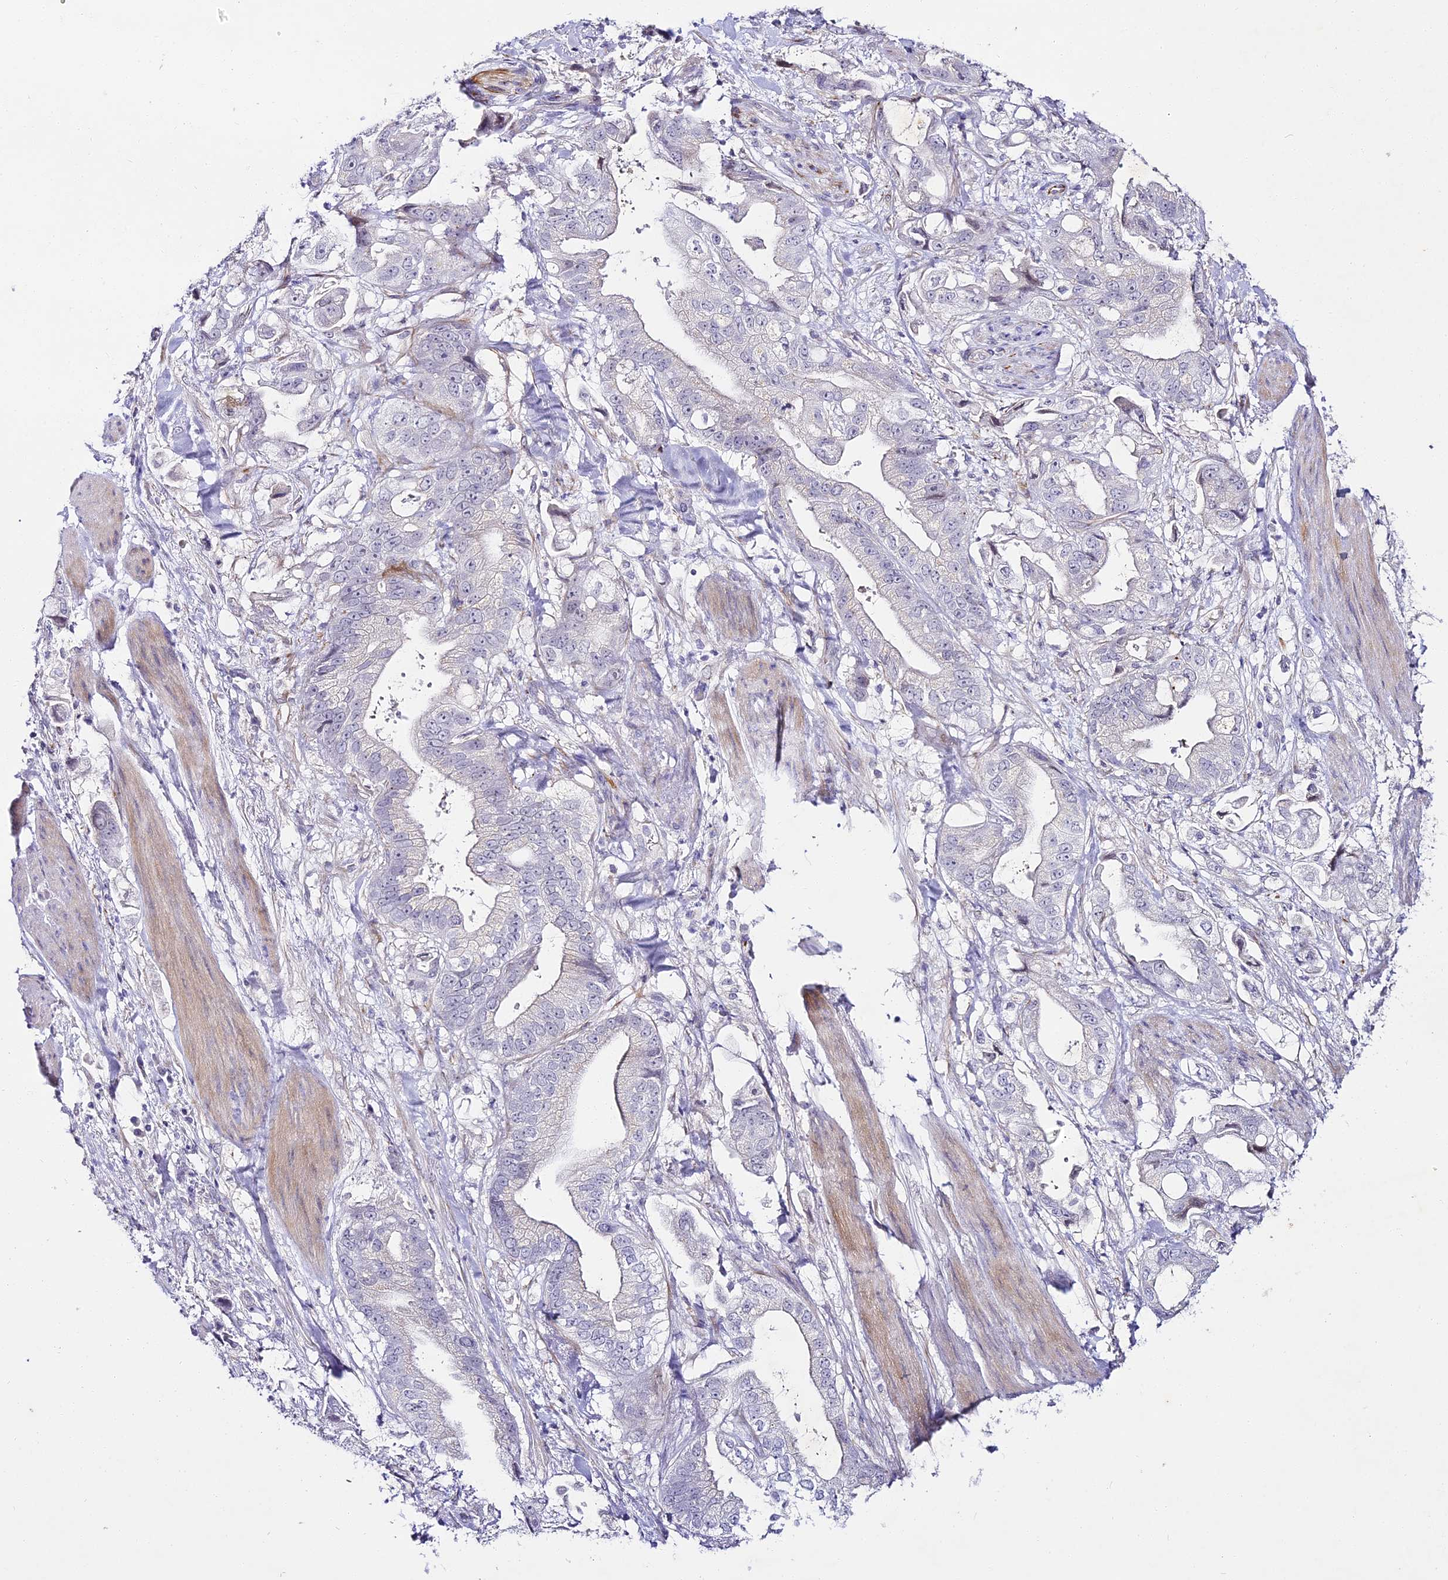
{"staining": {"intensity": "negative", "quantity": "none", "location": "none"}, "tissue": "stomach cancer", "cell_type": "Tumor cells", "image_type": "cancer", "snomed": [{"axis": "morphology", "description": "Adenocarcinoma, NOS"}, {"axis": "topography", "description": "Stomach"}], "caption": "Immunohistochemistry (IHC) micrograph of human stomach adenocarcinoma stained for a protein (brown), which demonstrates no expression in tumor cells.", "gene": "ALPG", "patient": {"sex": "male", "age": 62}}